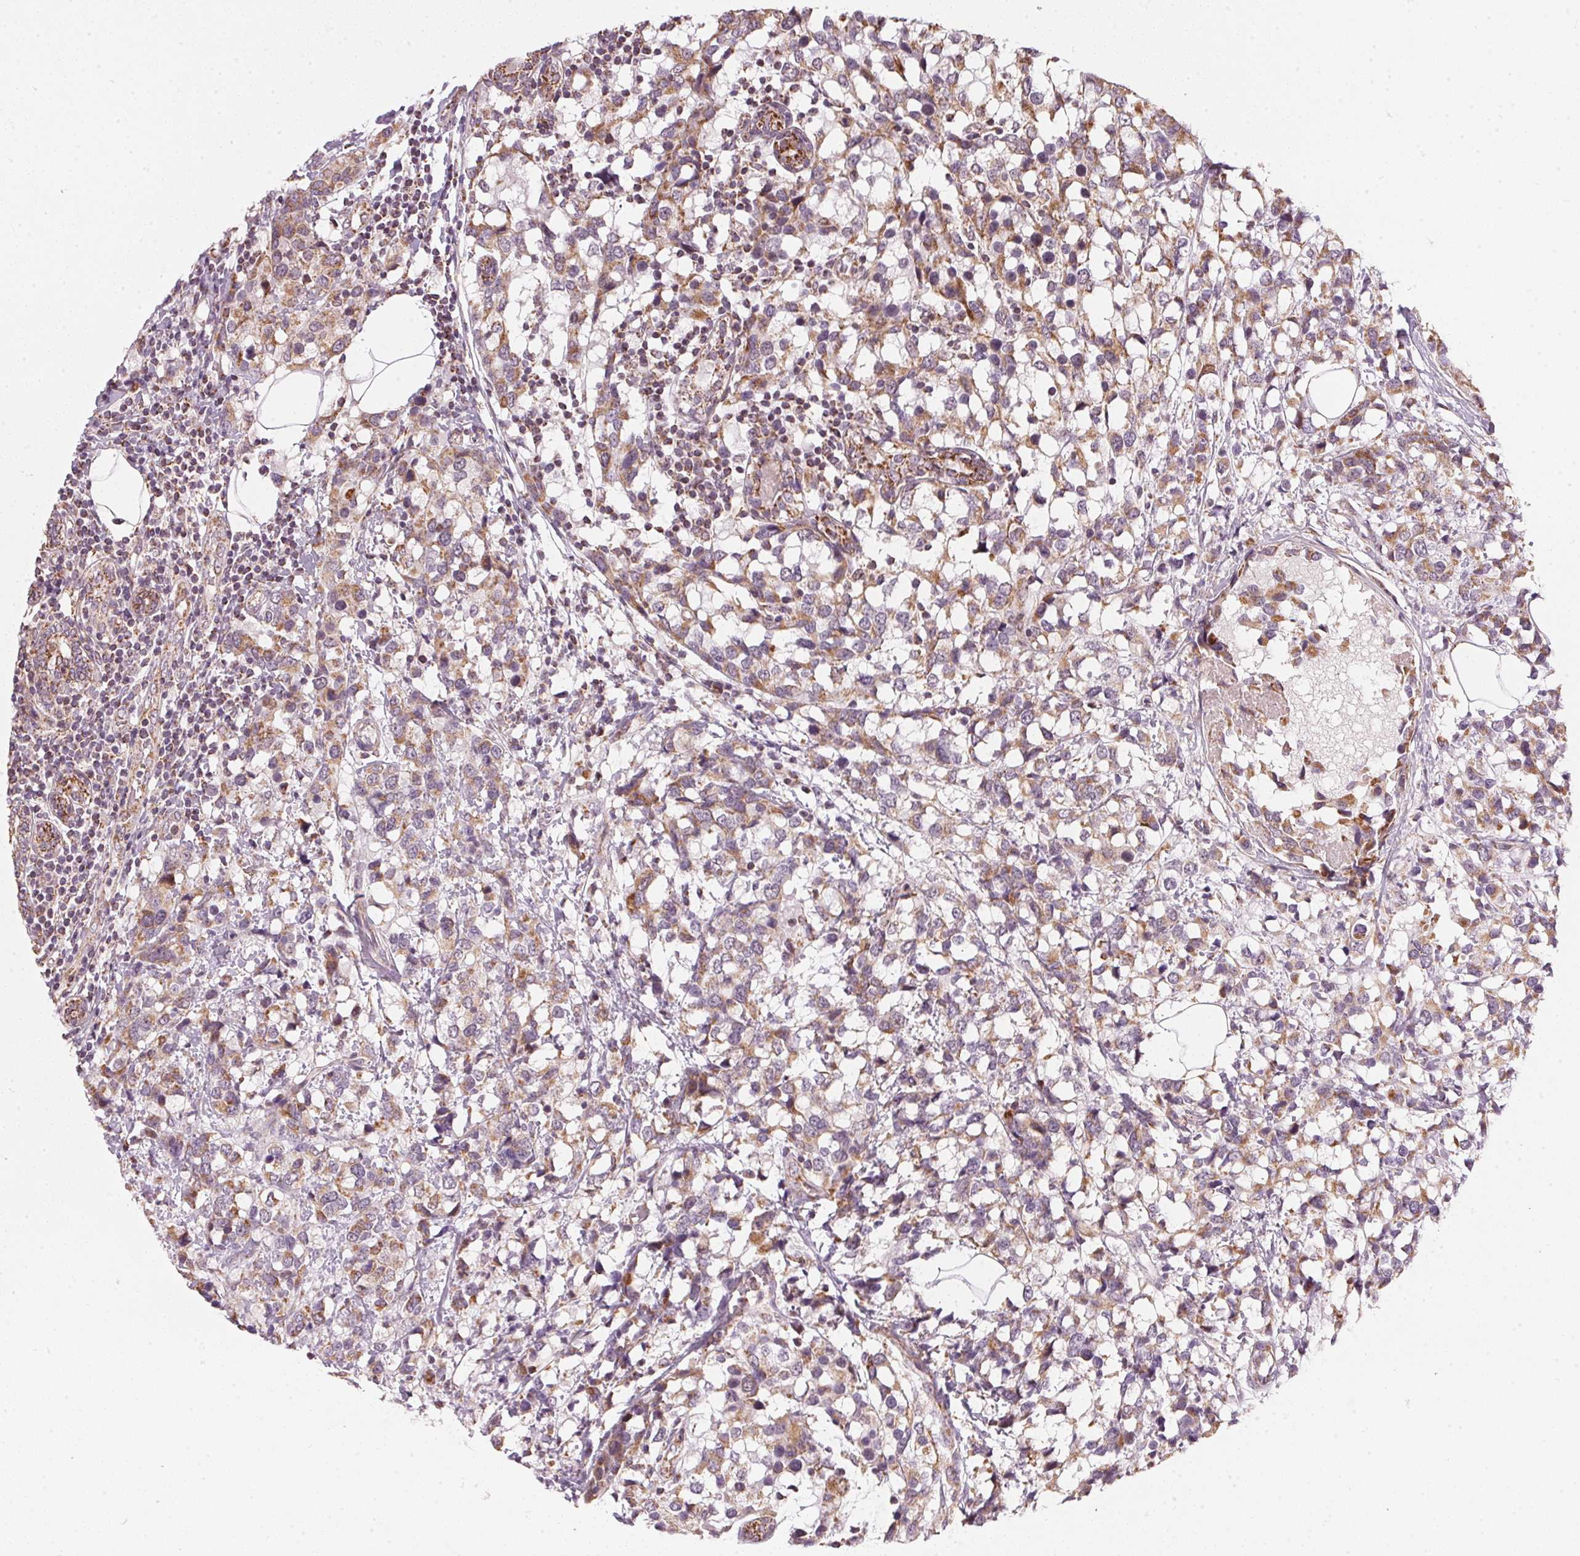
{"staining": {"intensity": "moderate", "quantity": ">75%", "location": "cytoplasmic/membranous"}, "tissue": "breast cancer", "cell_type": "Tumor cells", "image_type": "cancer", "snomed": [{"axis": "morphology", "description": "Lobular carcinoma"}, {"axis": "topography", "description": "Breast"}], "caption": "An image of breast cancer stained for a protein reveals moderate cytoplasmic/membranous brown staining in tumor cells.", "gene": "COQ7", "patient": {"sex": "female", "age": 59}}